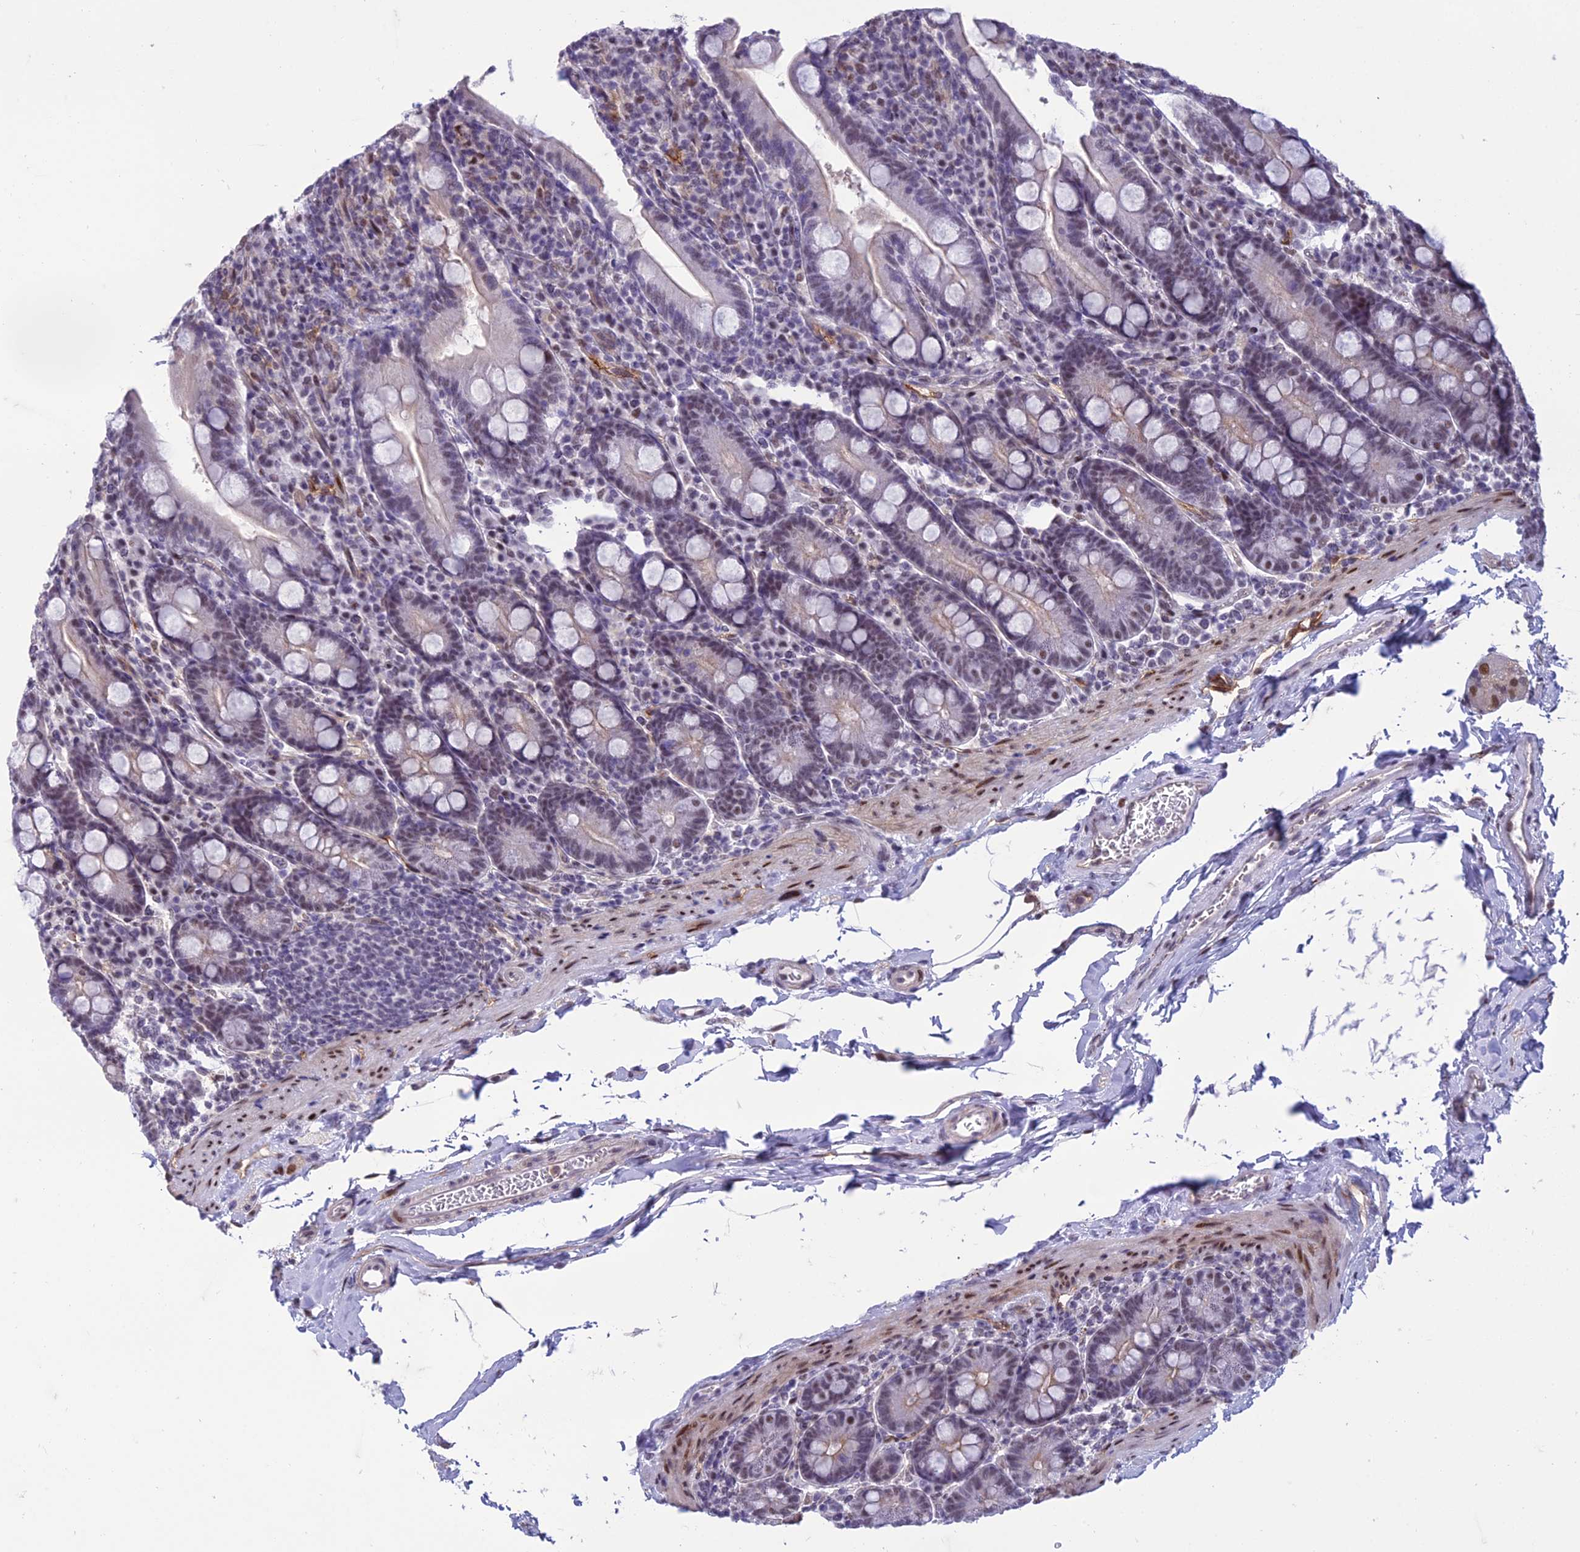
{"staining": {"intensity": "weak", "quantity": "<25%", "location": "nuclear"}, "tissue": "duodenum", "cell_type": "Glandular cells", "image_type": "normal", "snomed": [{"axis": "morphology", "description": "Normal tissue, NOS"}, {"axis": "topography", "description": "Duodenum"}], "caption": "A high-resolution histopathology image shows IHC staining of benign duodenum, which demonstrates no significant positivity in glandular cells.", "gene": "RANBP3", "patient": {"sex": "male", "age": 35}}